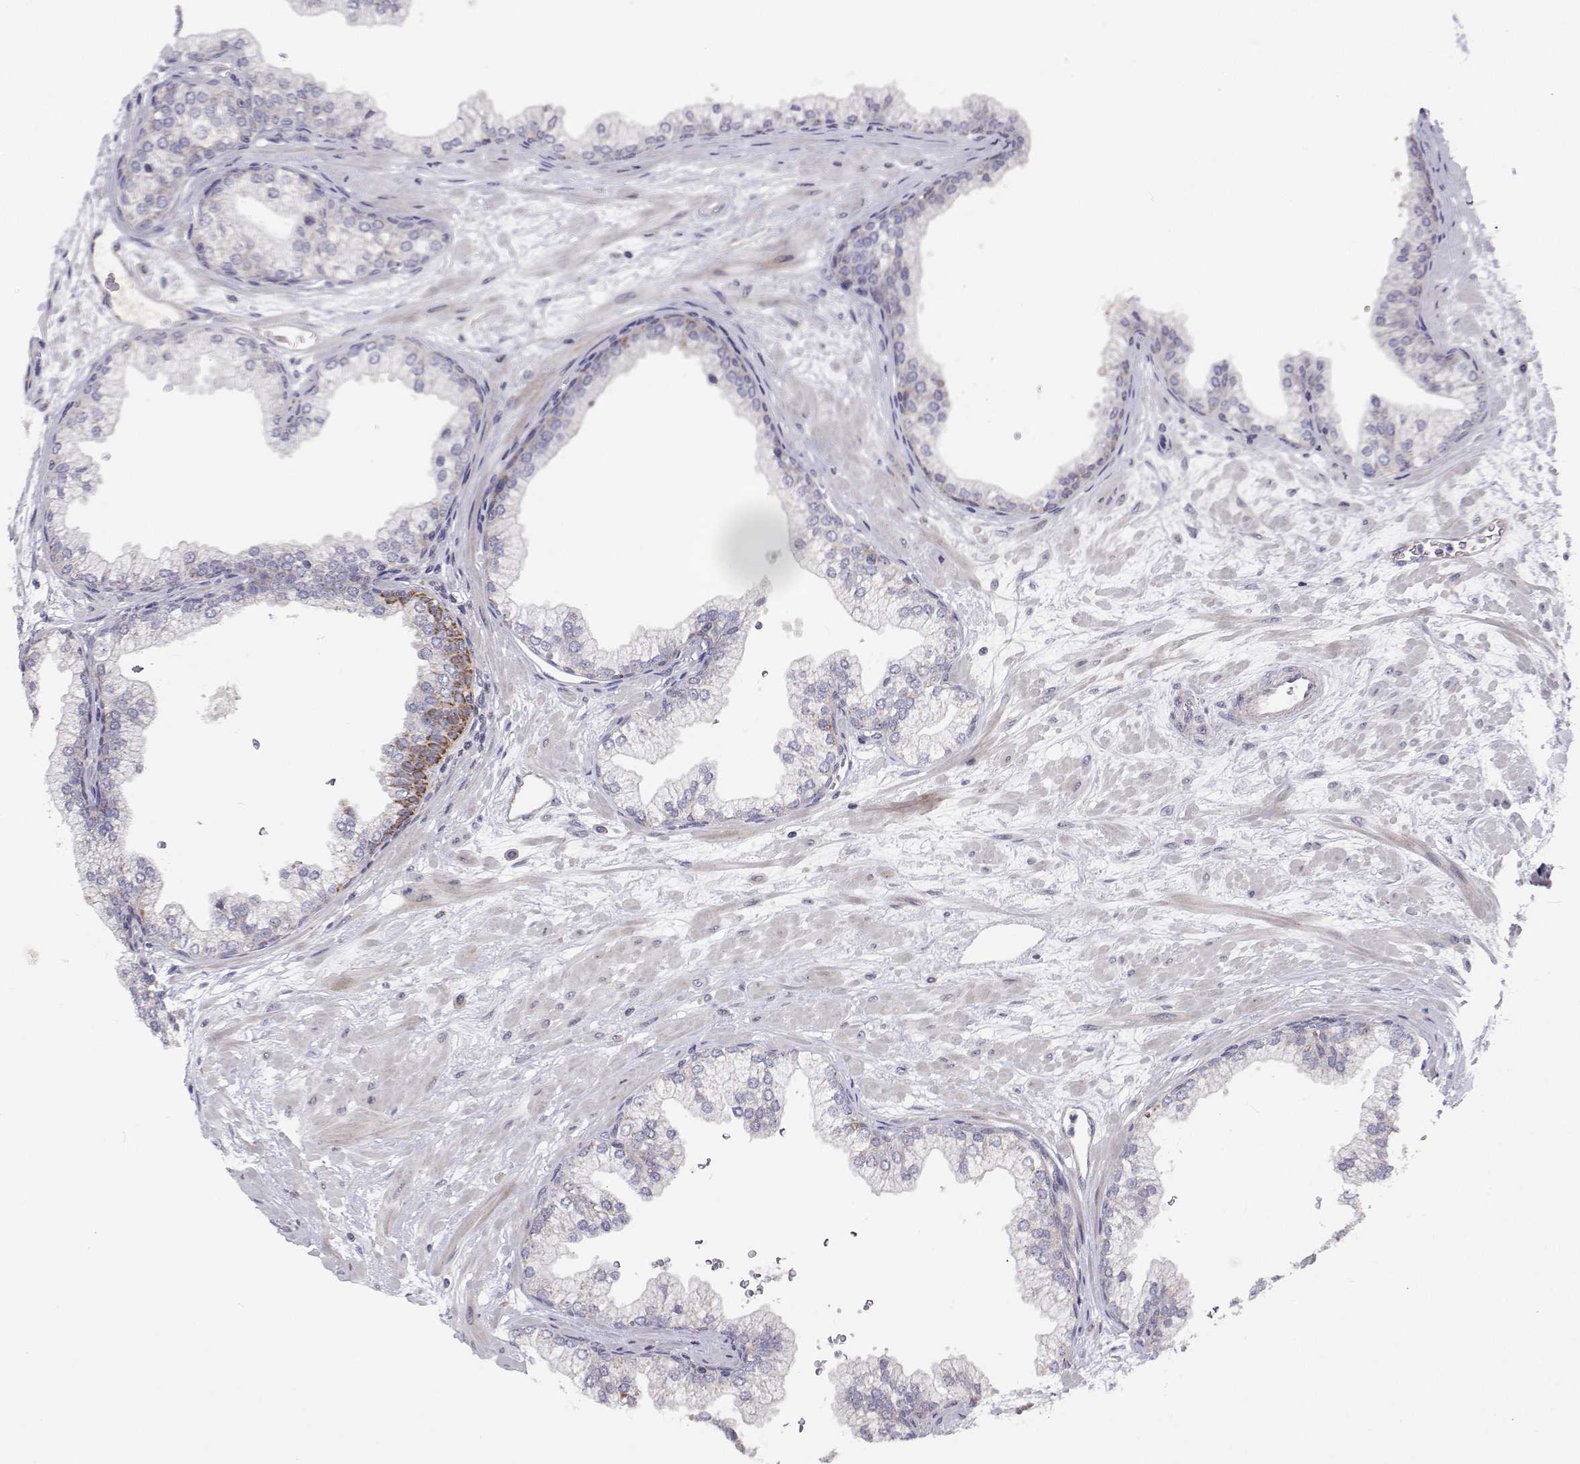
{"staining": {"intensity": "moderate", "quantity": "<25%", "location": "cytoplasmic/membranous"}, "tissue": "prostate", "cell_type": "Glandular cells", "image_type": "normal", "snomed": [{"axis": "morphology", "description": "Normal tissue, NOS"}, {"axis": "topography", "description": "Prostate"}, {"axis": "topography", "description": "Peripheral nerve tissue"}], "caption": "An image showing moderate cytoplasmic/membranous positivity in approximately <25% of glandular cells in normal prostate, as visualized by brown immunohistochemical staining.", "gene": "MRPL3", "patient": {"sex": "male", "age": 61}}